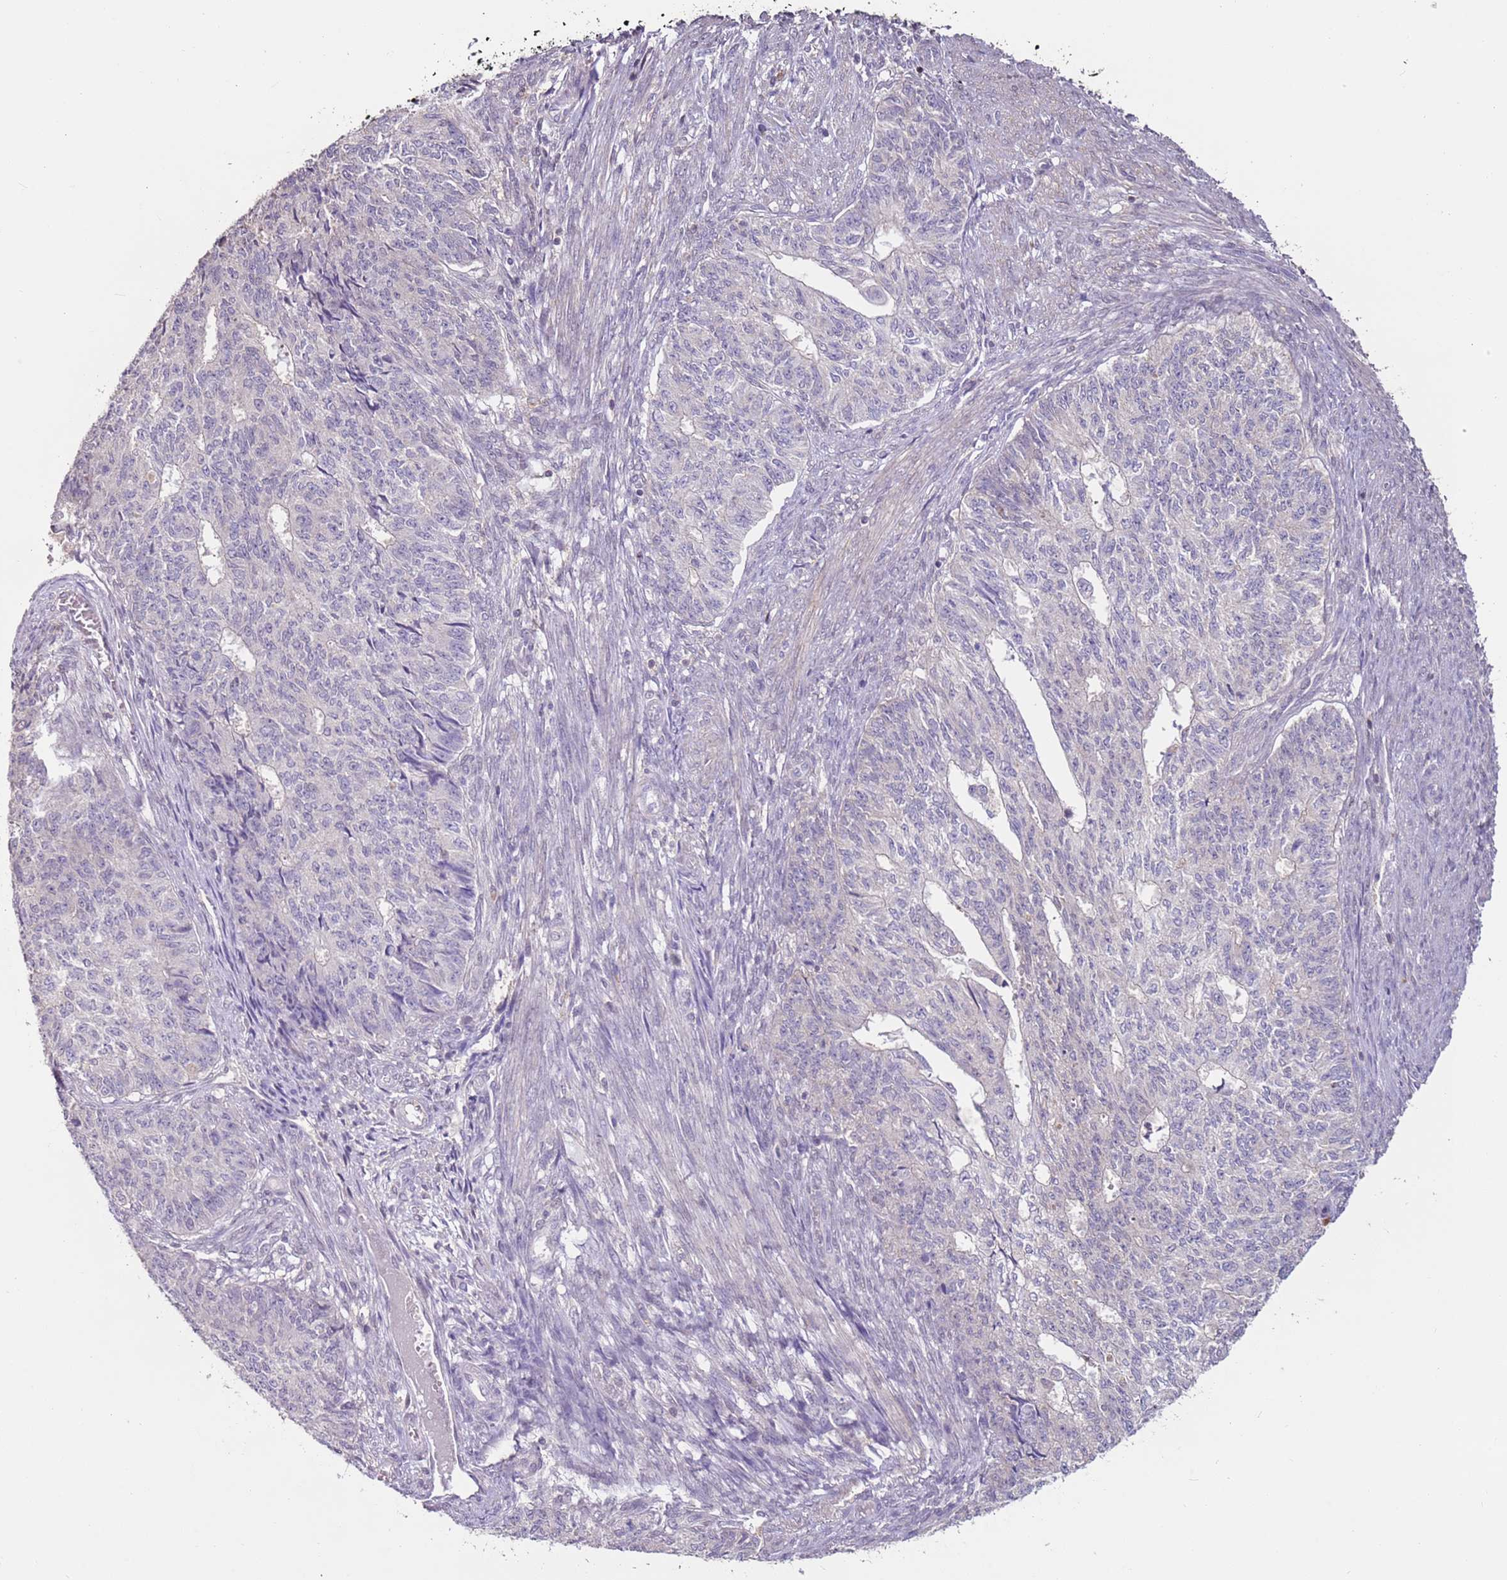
{"staining": {"intensity": "weak", "quantity": "<25%", "location": "cytoplasmic/membranous"}, "tissue": "endometrial cancer", "cell_type": "Tumor cells", "image_type": "cancer", "snomed": [{"axis": "morphology", "description": "Adenocarcinoma, NOS"}, {"axis": "topography", "description": "Endometrium"}], "caption": "Immunohistochemistry (IHC) of adenocarcinoma (endometrial) exhibits no staining in tumor cells.", "gene": "MDH1", "patient": {"sex": "female", "age": 32}}